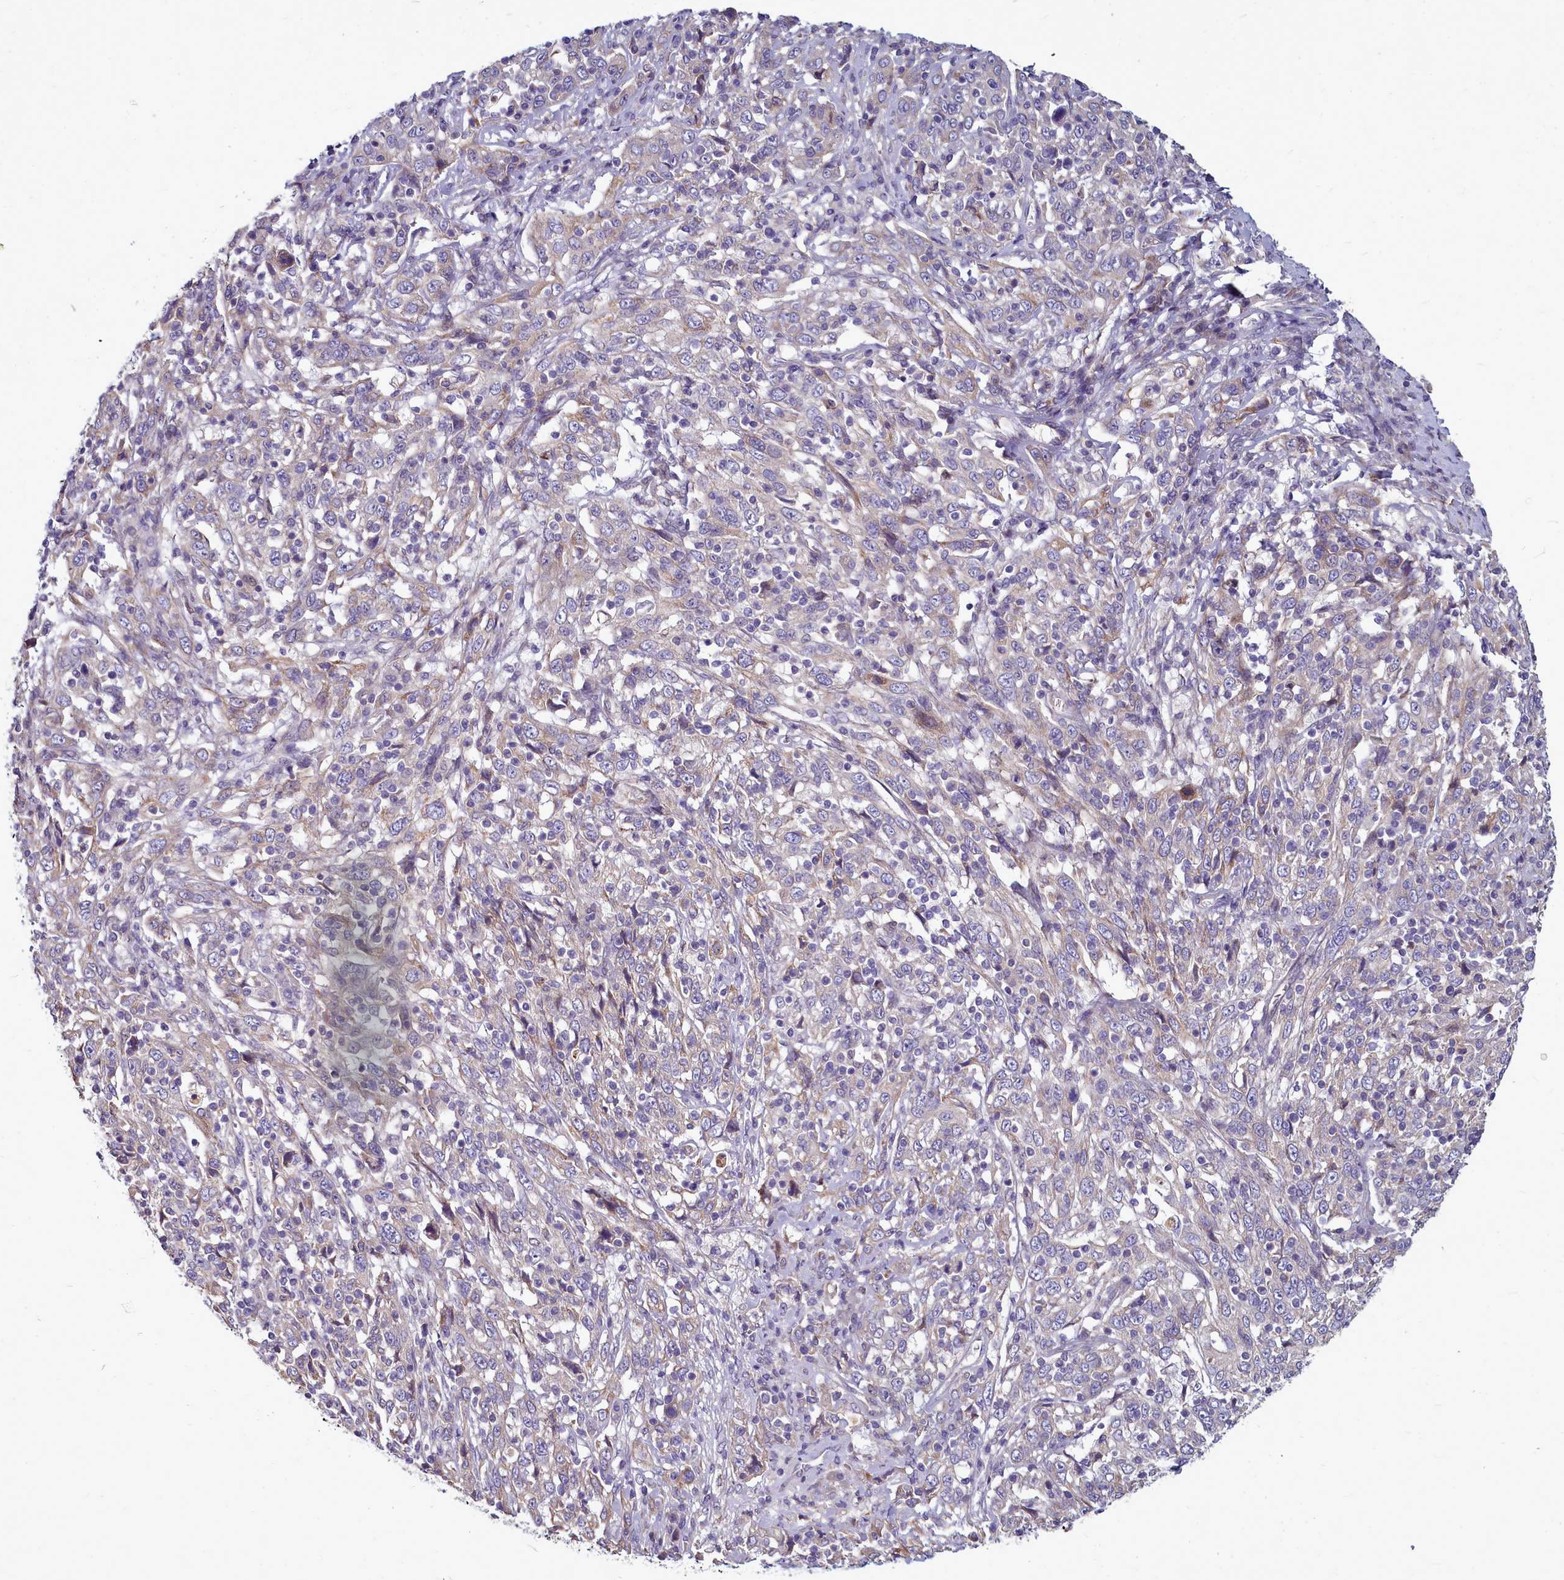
{"staining": {"intensity": "negative", "quantity": "none", "location": "none"}, "tissue": "cervical cancer", "cell_type": "Tumor cells", "image_type": "cancer", "snomed": [{"axis": "morphology", "description": "Squamous cell carcinoma, NOS"}, {"axis": "topography", "description": "Cervix"}], "caption": "The photomicrograph shows no significant positivity in tumor cells of cervical cancer (squamous cell carcinoma). (Immunohistochemistry, brightfield microscopy, high magnification).", "gene": "SMPD4", "patient": {"sex": "female", "age": 46}}